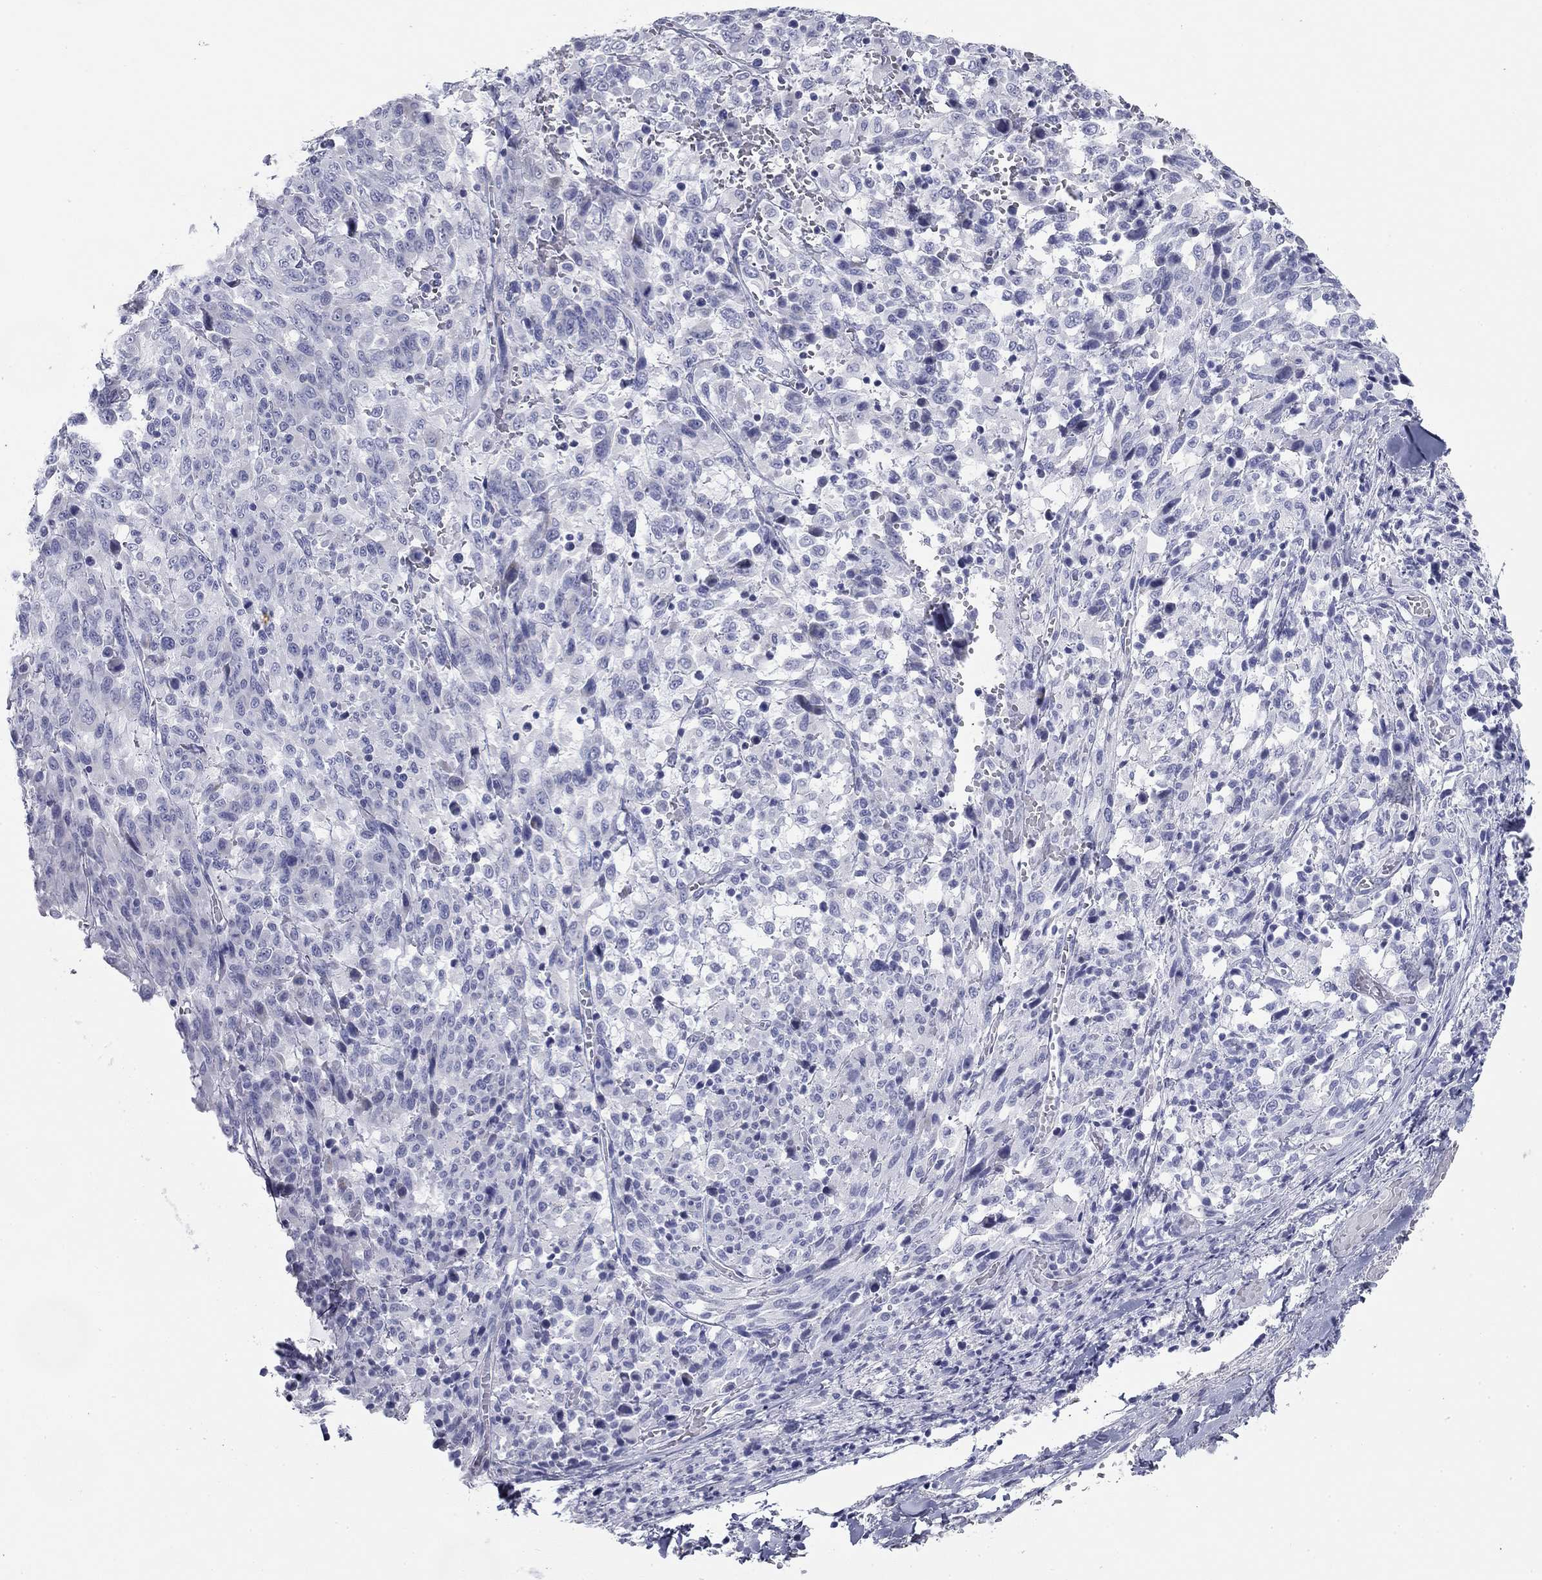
{"staining": {"intensity": "negative", "quantity": "none", "location": "none"}, "tissue": "melanoma", "cell_type": "Tumor cells", "image_type": "cancer", "snomed": [{"axis": "morphology", "description": "Malignant melanoma, NOS"}, {"axis": "topography", "description": "Skin"}], "caption": "Immunohistochemistry (IHC) image of neoplastic tissue: malignant melanoma stained with DAB (3,3'-diaminobenzidine) exhibits no significant protein staining in tumor cells. (DAB (3,3'-diaminobenzidine) immunohistochemistry visualized using brightfield microscopy, high magnification).", "gene": "ZP2", "patient": {"sex": "female", "age": 91}}